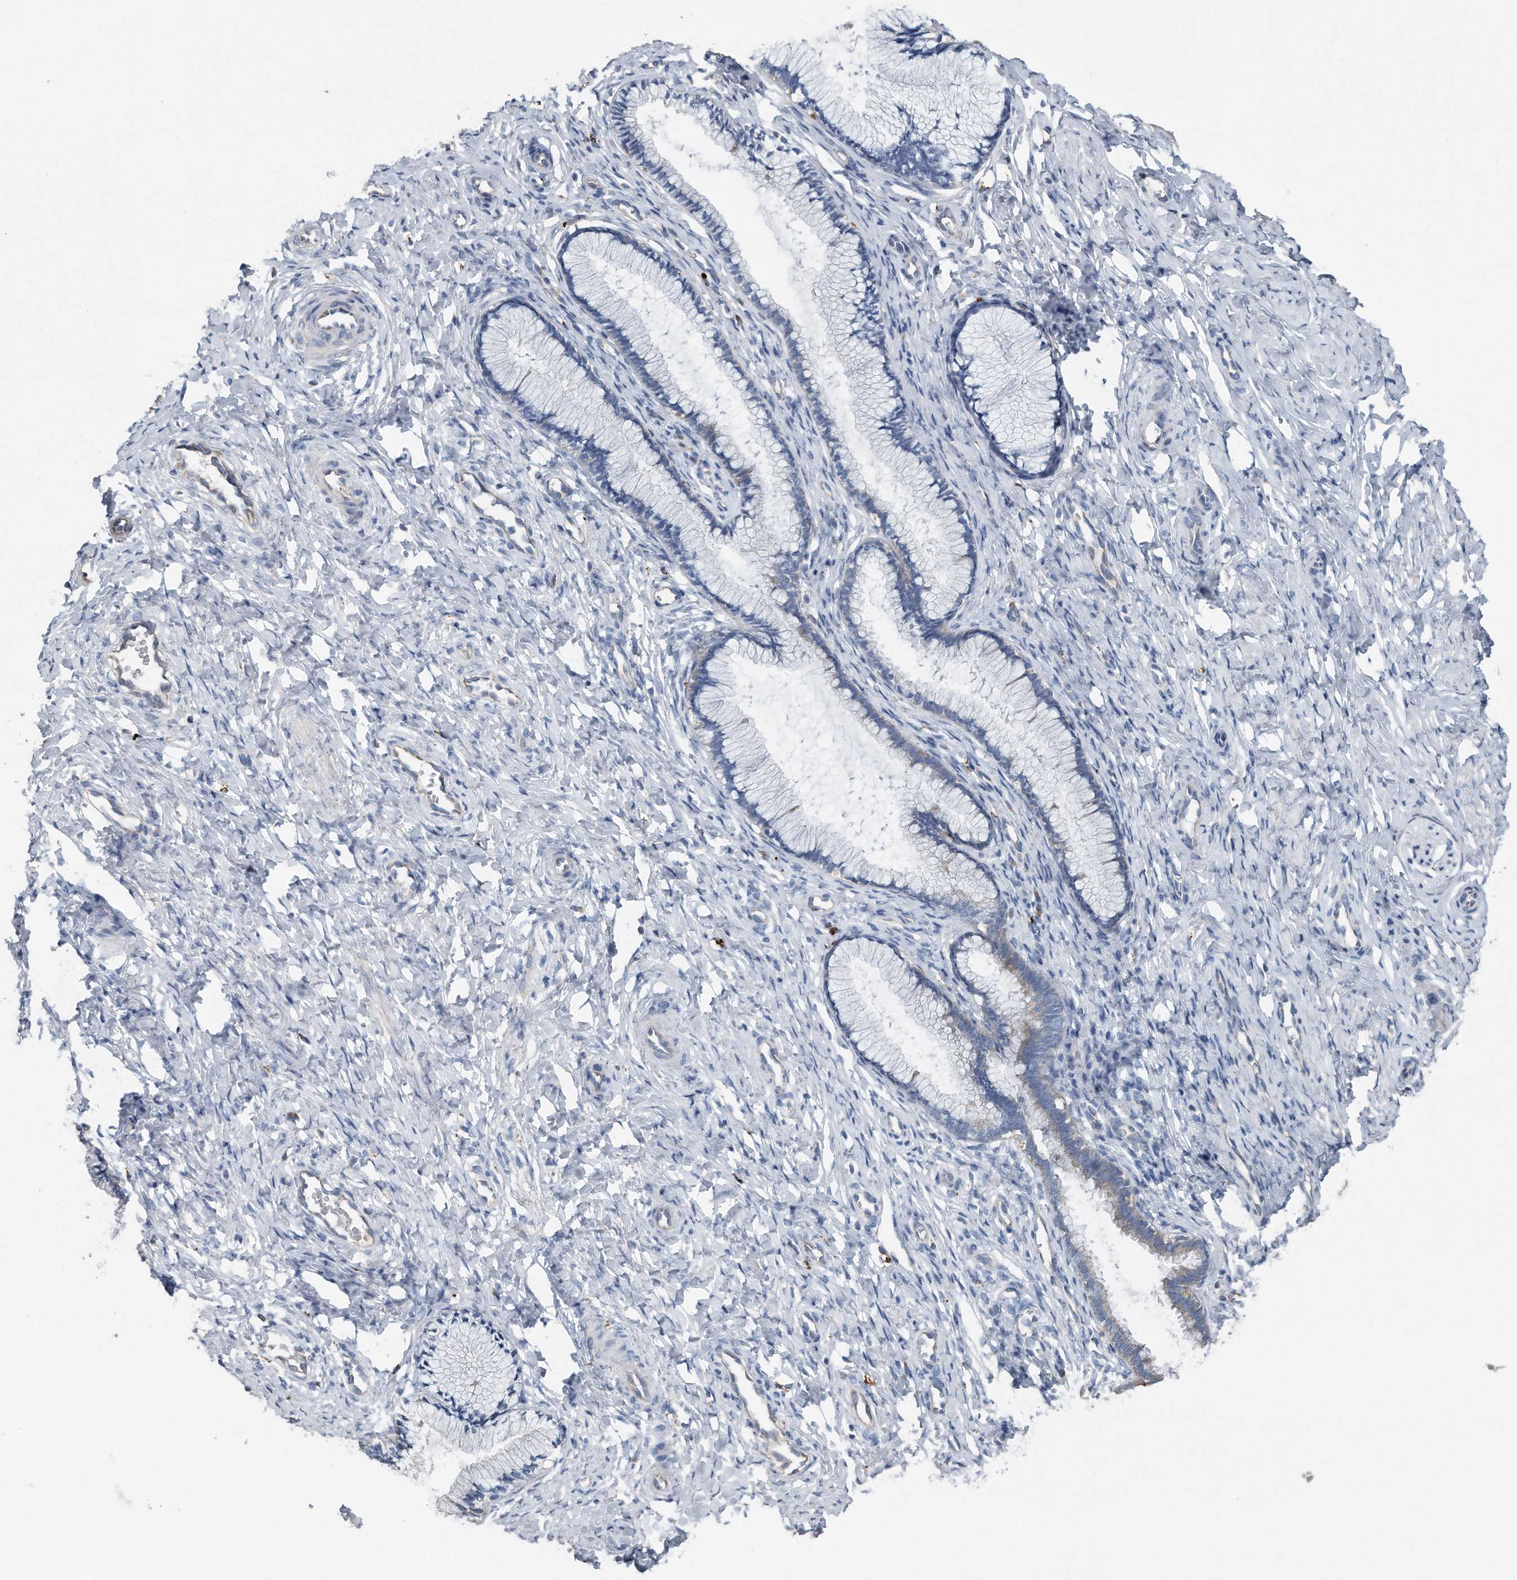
{"staining": {"intensity": "negative", "quantity": "none", "location": "none"}, "tissue": "cervix", "cell_type": "Glandular cells", "image_type": "normal", "snomed": [{"axis": "morphology", "description": "Normal tissue, NOS"}, {"axis": "topography", "description": "Cervix"}], "caption": "DAB (3,3'-diaminobenzidine) immunohistochemical staining of benign human cervix demonstrates no significant expression in glandular cells.", "gene": "ZNF772", "patient": {"sex": "female", "age": 27}}